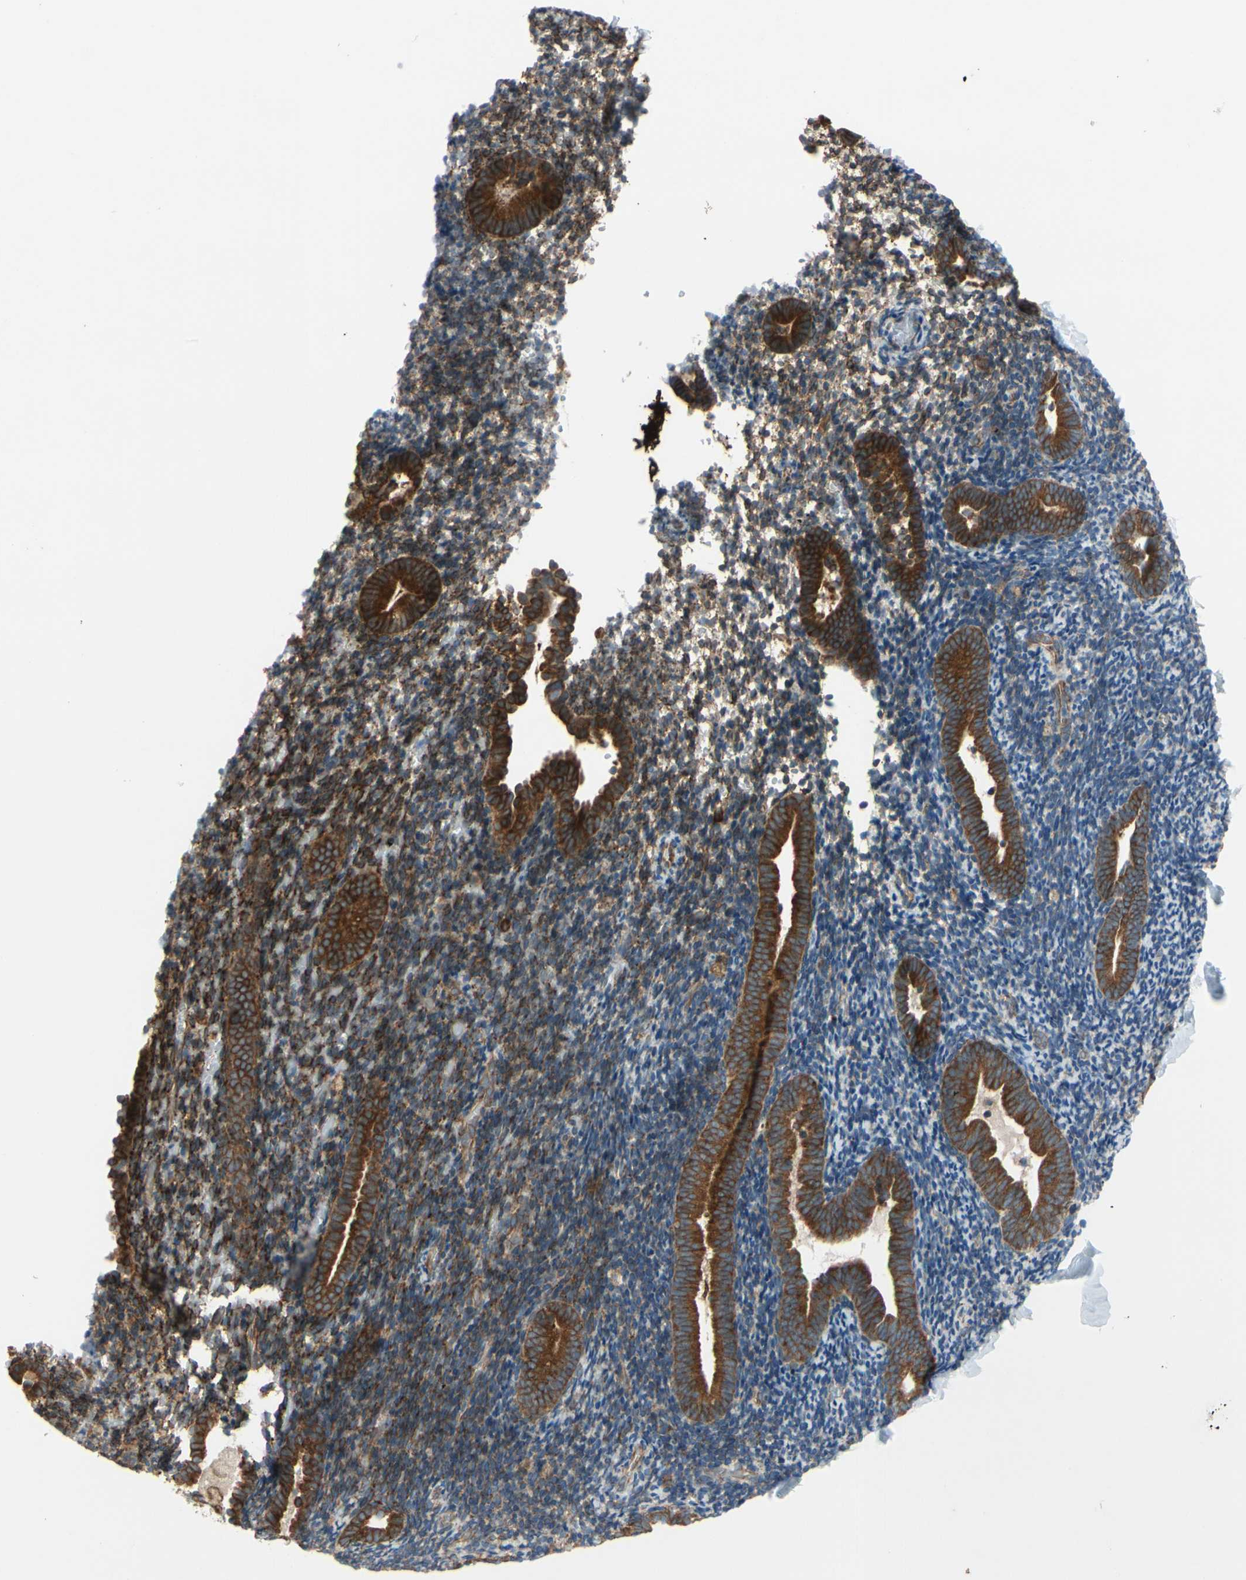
{"staining": {"intensity": "strong", "quantity": "25%-75%", "location": "cytoplasmic/membranous"}, "tissue": "endometrium", "cell_type": "Cells in endometrial stroma", "image_type": "normal", "snomed": [{"axis": "morphology", "description": "Normal tissue, NOS"}, {"axis": "topography", "description": "Endometrium"}], "caption": "Endometrium was stained to show a protein in brown. There is high levels of strong cytoplasmic/membranous positivity in approximately 25%-75% of cells in endometrial stroma. (DAB (3,3'-diaminobenzidine) IHC with brightfield microscopy, high magnification).", "gene": "CLCC1", "patient": {"sex": "female", "age": 51}}